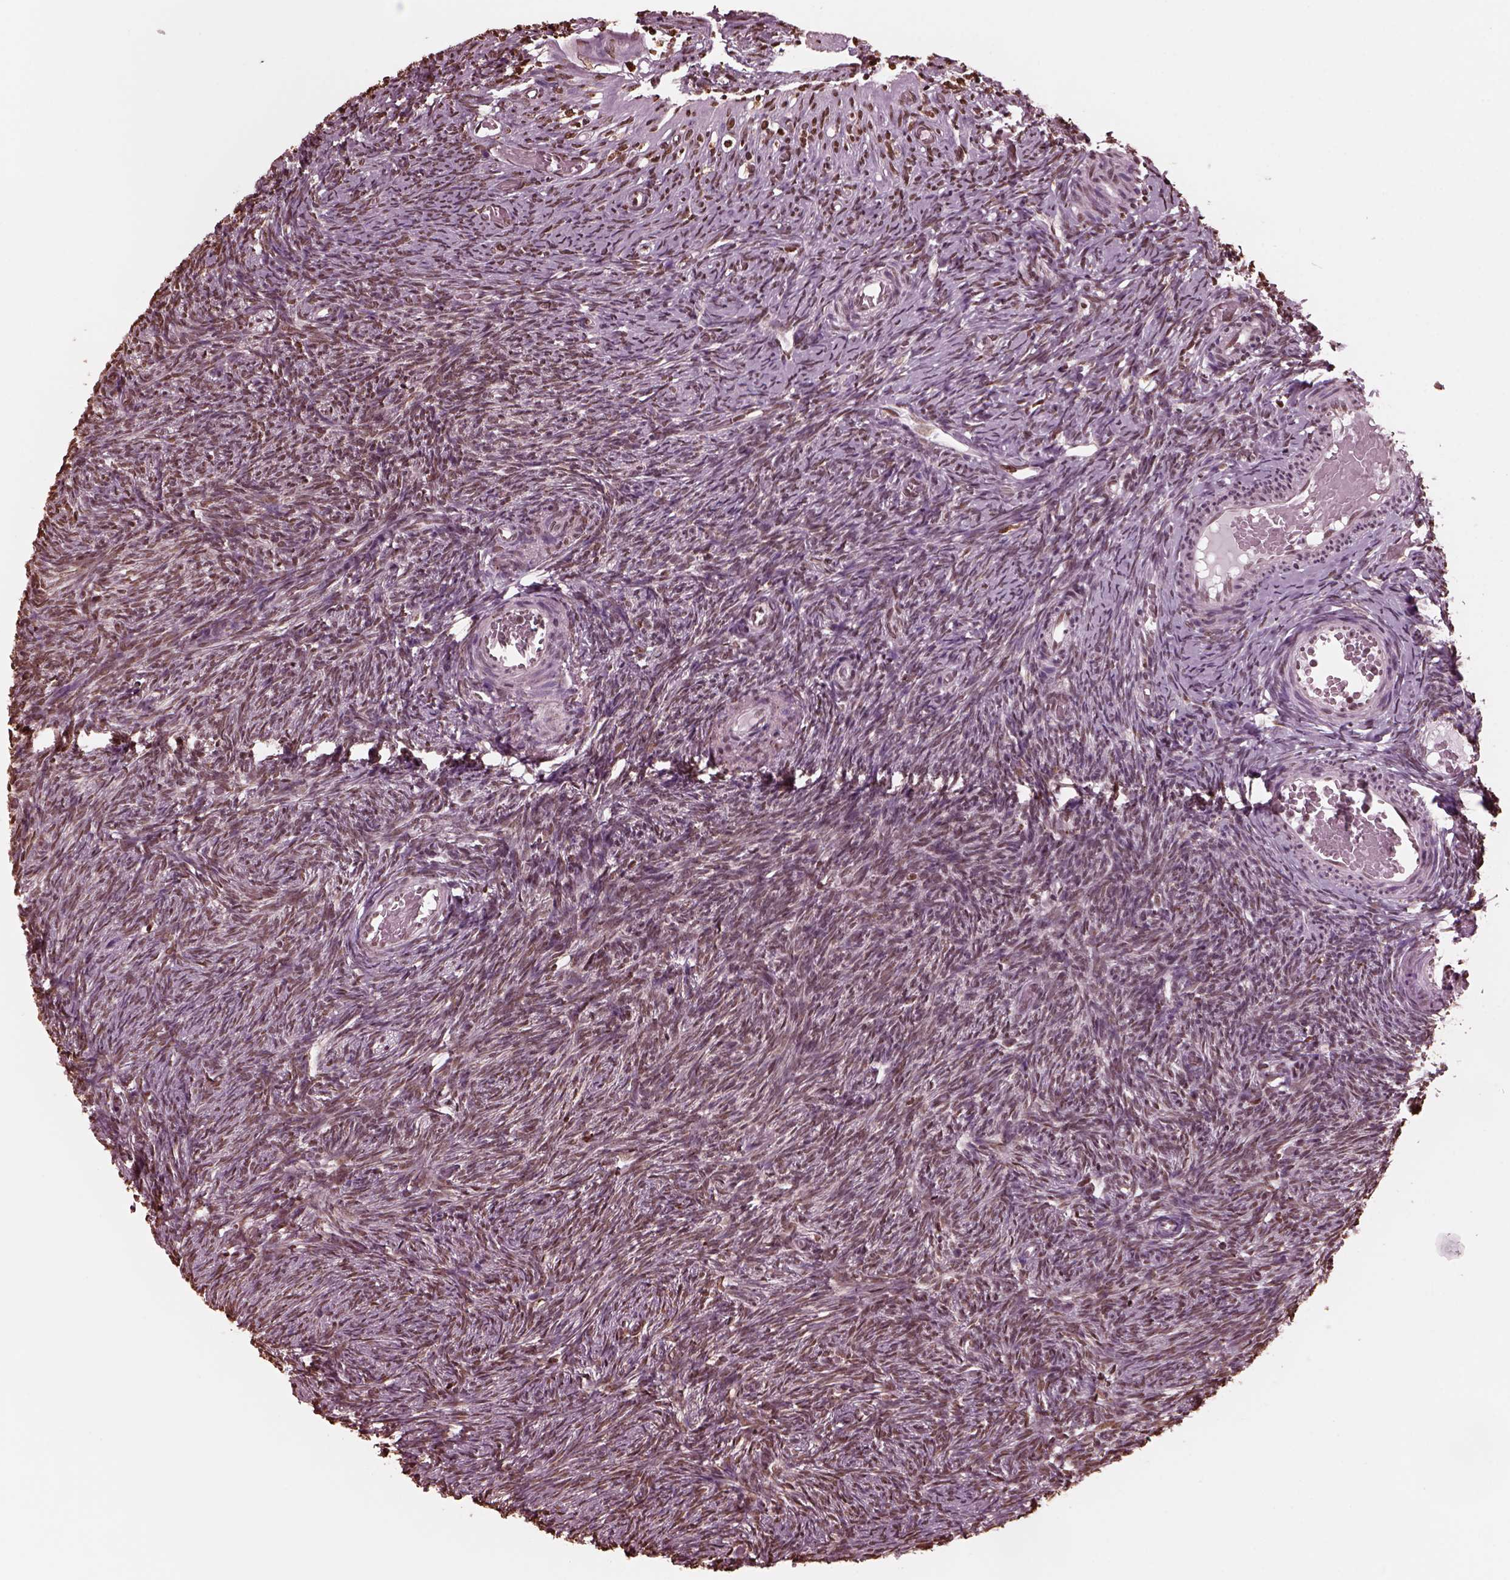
{"staining": {"intensity": "moderate", "quantity": ">75%", "location": "cytoplasmic/membranous,nuclear"}, "tissue": "ovary", "cell_type": "Follicle cells", "image_type": "normal", "snomed": [{"axis": "morphology", "description": "Normal tissue, NOS"}, {"axis": "topography", "description": "Ovary"}], "caption": "The immunohistochemical stain labels moderate cytoplasmic/membranous,nuclear staining in follicle cells of normal ovary. The protein of interest is stained brown, and the nuclei are stained in blue (DAB (3,3'-diaminobenzidine) IHC with brightfield microscopy, high magnification).", "gene": "NSD1", "patient": {"sex": "female", "age": 39}}